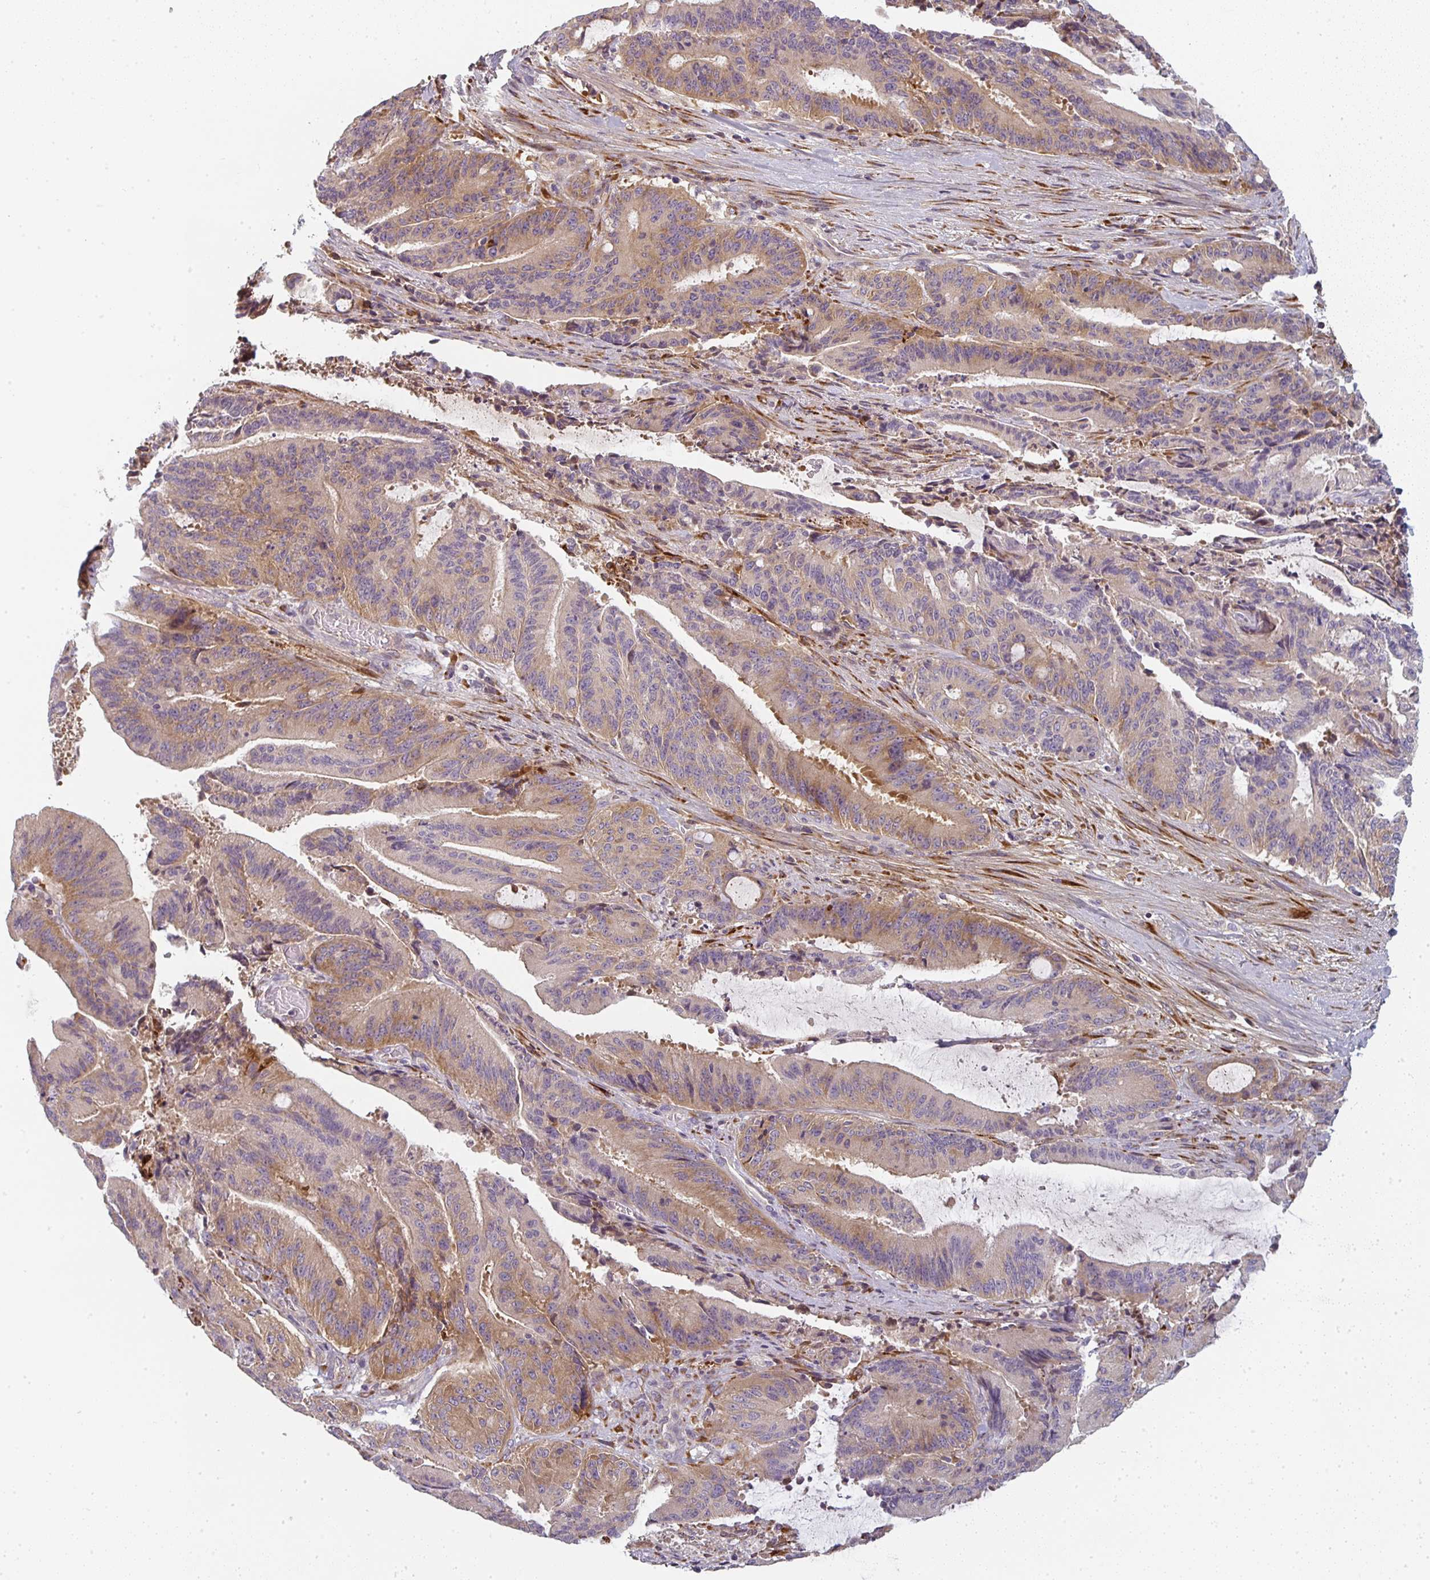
{"staining": {"intensity": "weak", "quantity": "25%-75%", "location": "cytoplasmic/membranous"}, "tissue": "liver cancer", "cell_type": "Tumor cells", "image_type": "cancer", "snomed": [{"axis": "morphology", "description": "Normal tissue, NOS"}, {"axis": "morphology", "description": "Cholangiocarcinoma"}, {"axis": "topography", "description": "Liver"}, {"axis": "topography", "description": "Peripheral nerve tissue"}], "caption": "Weak cytoplasmic/membranous staining for a protein is appreciated in about 25%-75% of tumor cells of cholangiocarcinoma (liver) using immunohistochemistry.", "gene": "CTHRC1", "patient": {"sex": "female", "age": 73}}